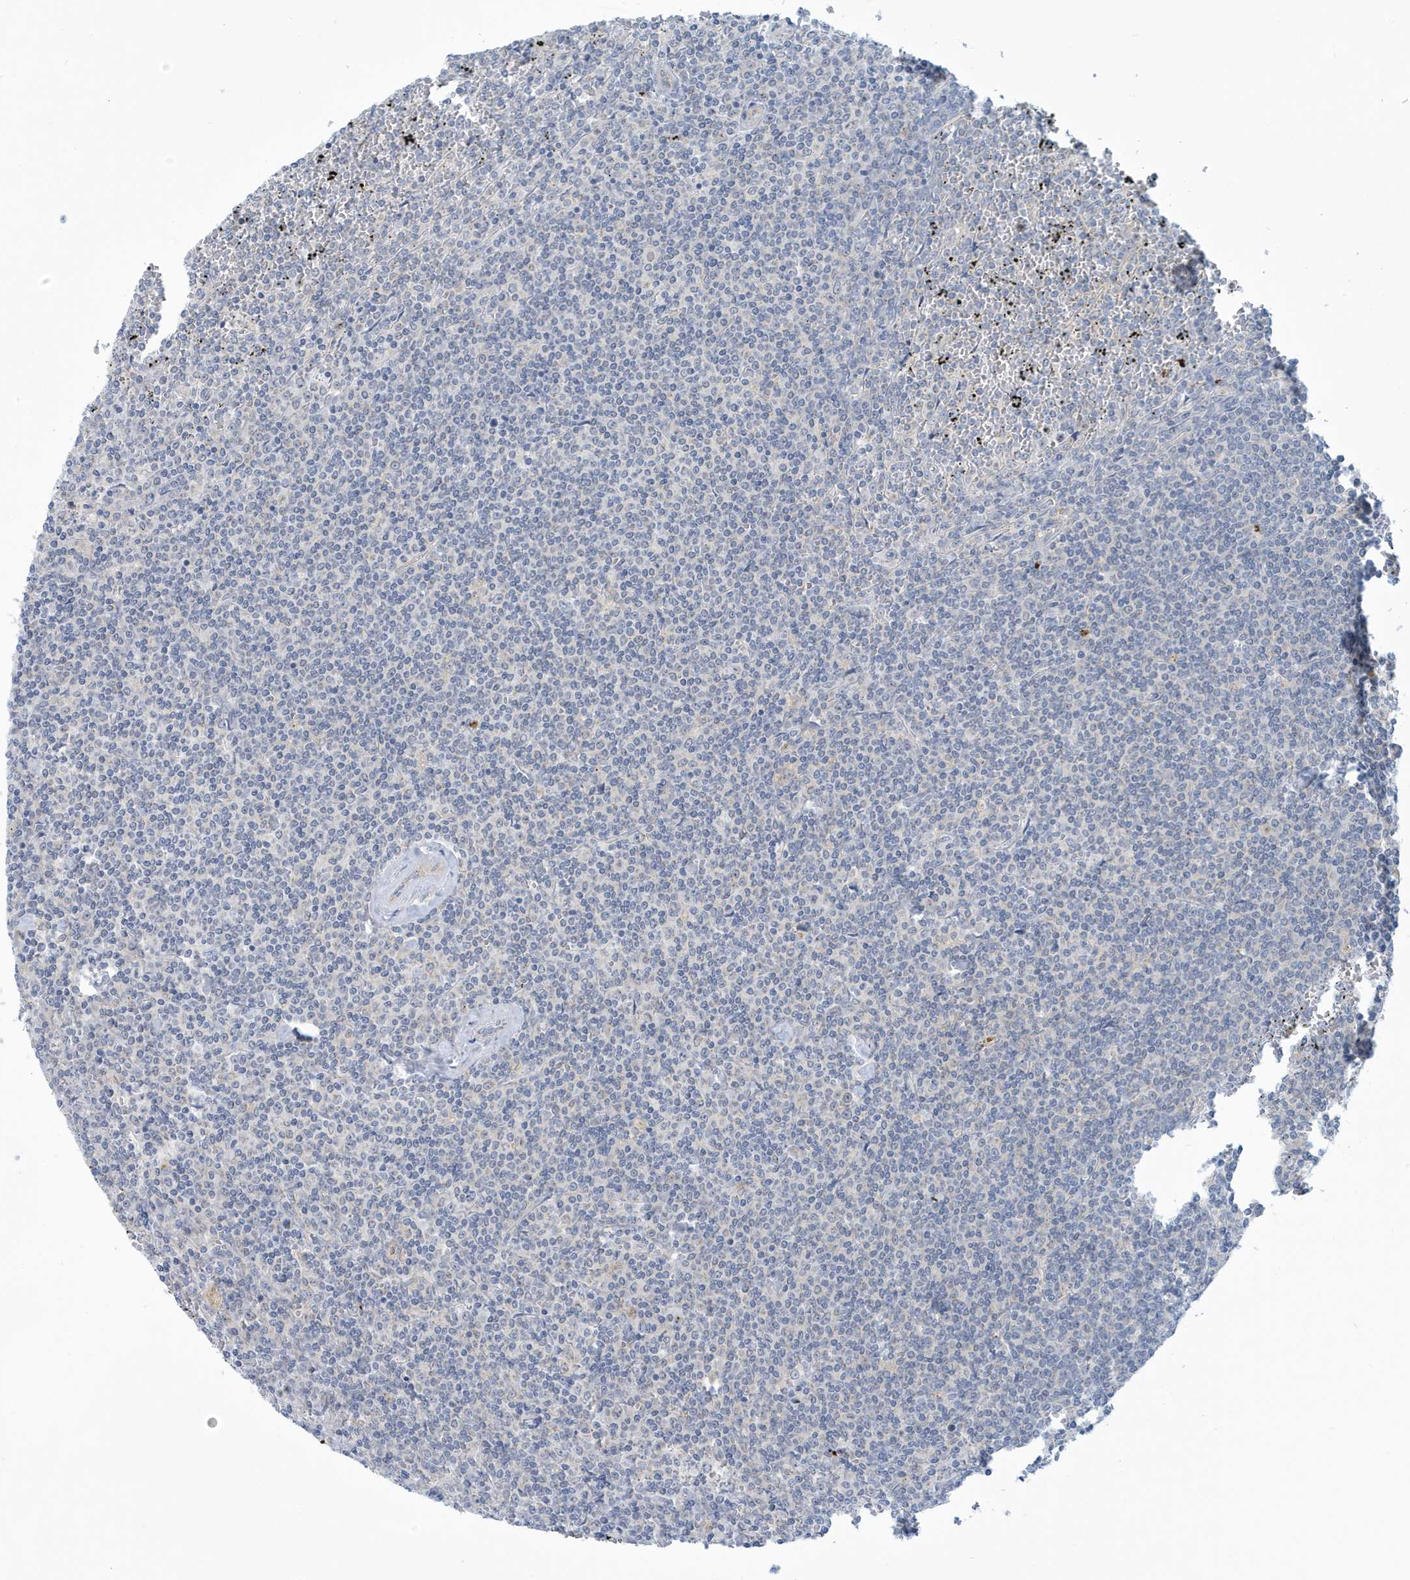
{"staining": {"intensity": "negative", "quantity": "none", "location": "none"}, "tissue": "lymphoma", "cell_type": "Tumor cells", "image_type": "cancer", "snomed": [{"axis": "morphology", "description": "Malignant lymphoma, non-Hodgkin's type, Low grade"}, {"axis": "topography", "description": "Spleen"}], "caption": "Low-grade malignant lymphoma, non-Hodgkin's type stained for a protein using immunohistochemistry displays no staining tumor cells.", "gene": "VTA1", "patient": {"sex": "female", "age": 19}}